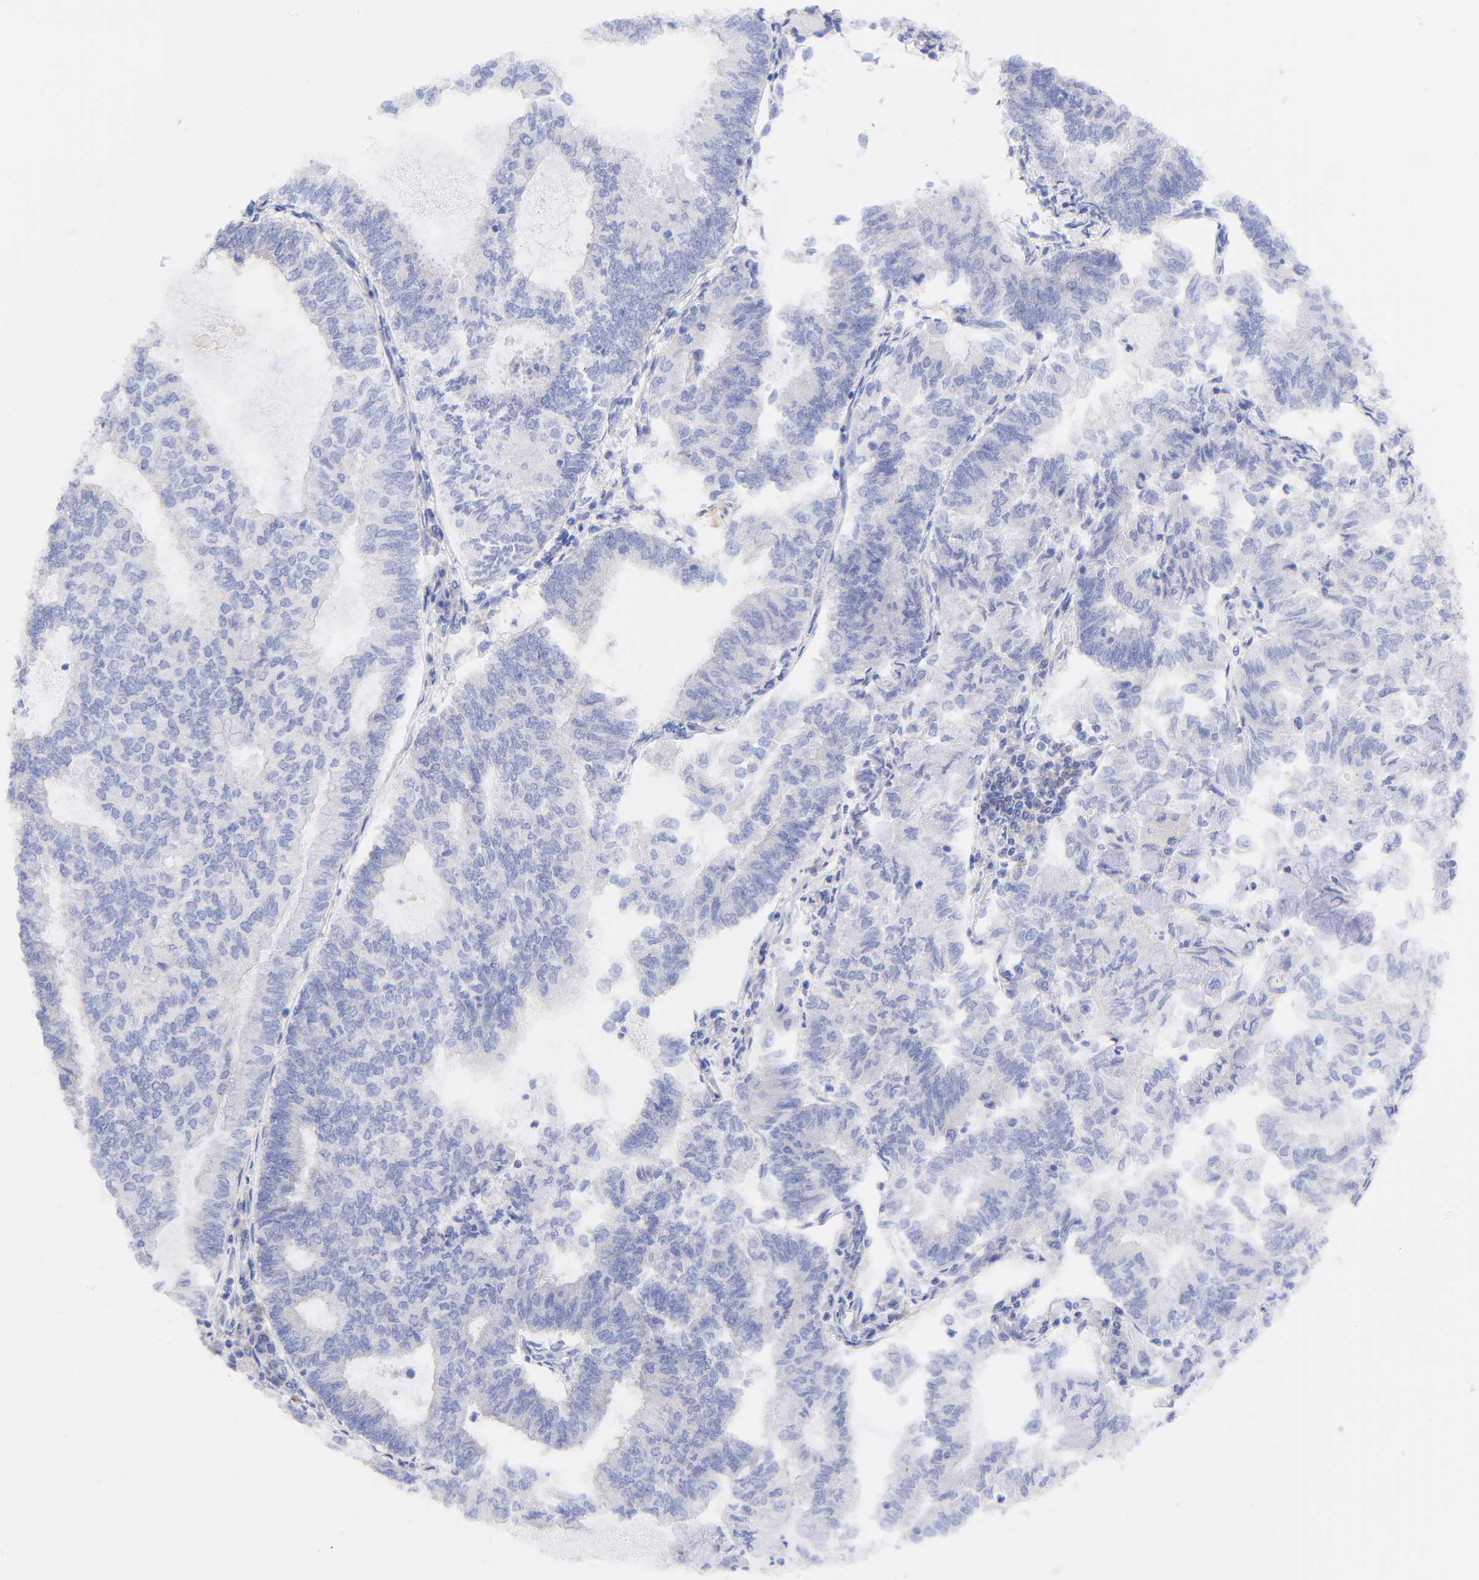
{"staining": {"intensity": "negative", "quantity": "none", "location": "none"}, "tissue": "endometrial cancer", "cell_type": "Tumor cells", "image_type": "cancer", "snomed": [{"axis": "morphology", "description": "Adenocarcinoma, NOS"}, {"axis": "topography", "description": "Endometrium"}], "caption": "A high-resolution photomicrograph shows immunohistochemistry (IHC) staining of endometrial cancer (adenocarcinoma), which exhibits no significant staining in tumor cells. Brightfield microscopy of IHC stained with DAB (brown) and hematoxylin (blue), captured at high magnification.", "gene": "TNFRSF13C", "patient": {"sex": "female", "age": 59}}